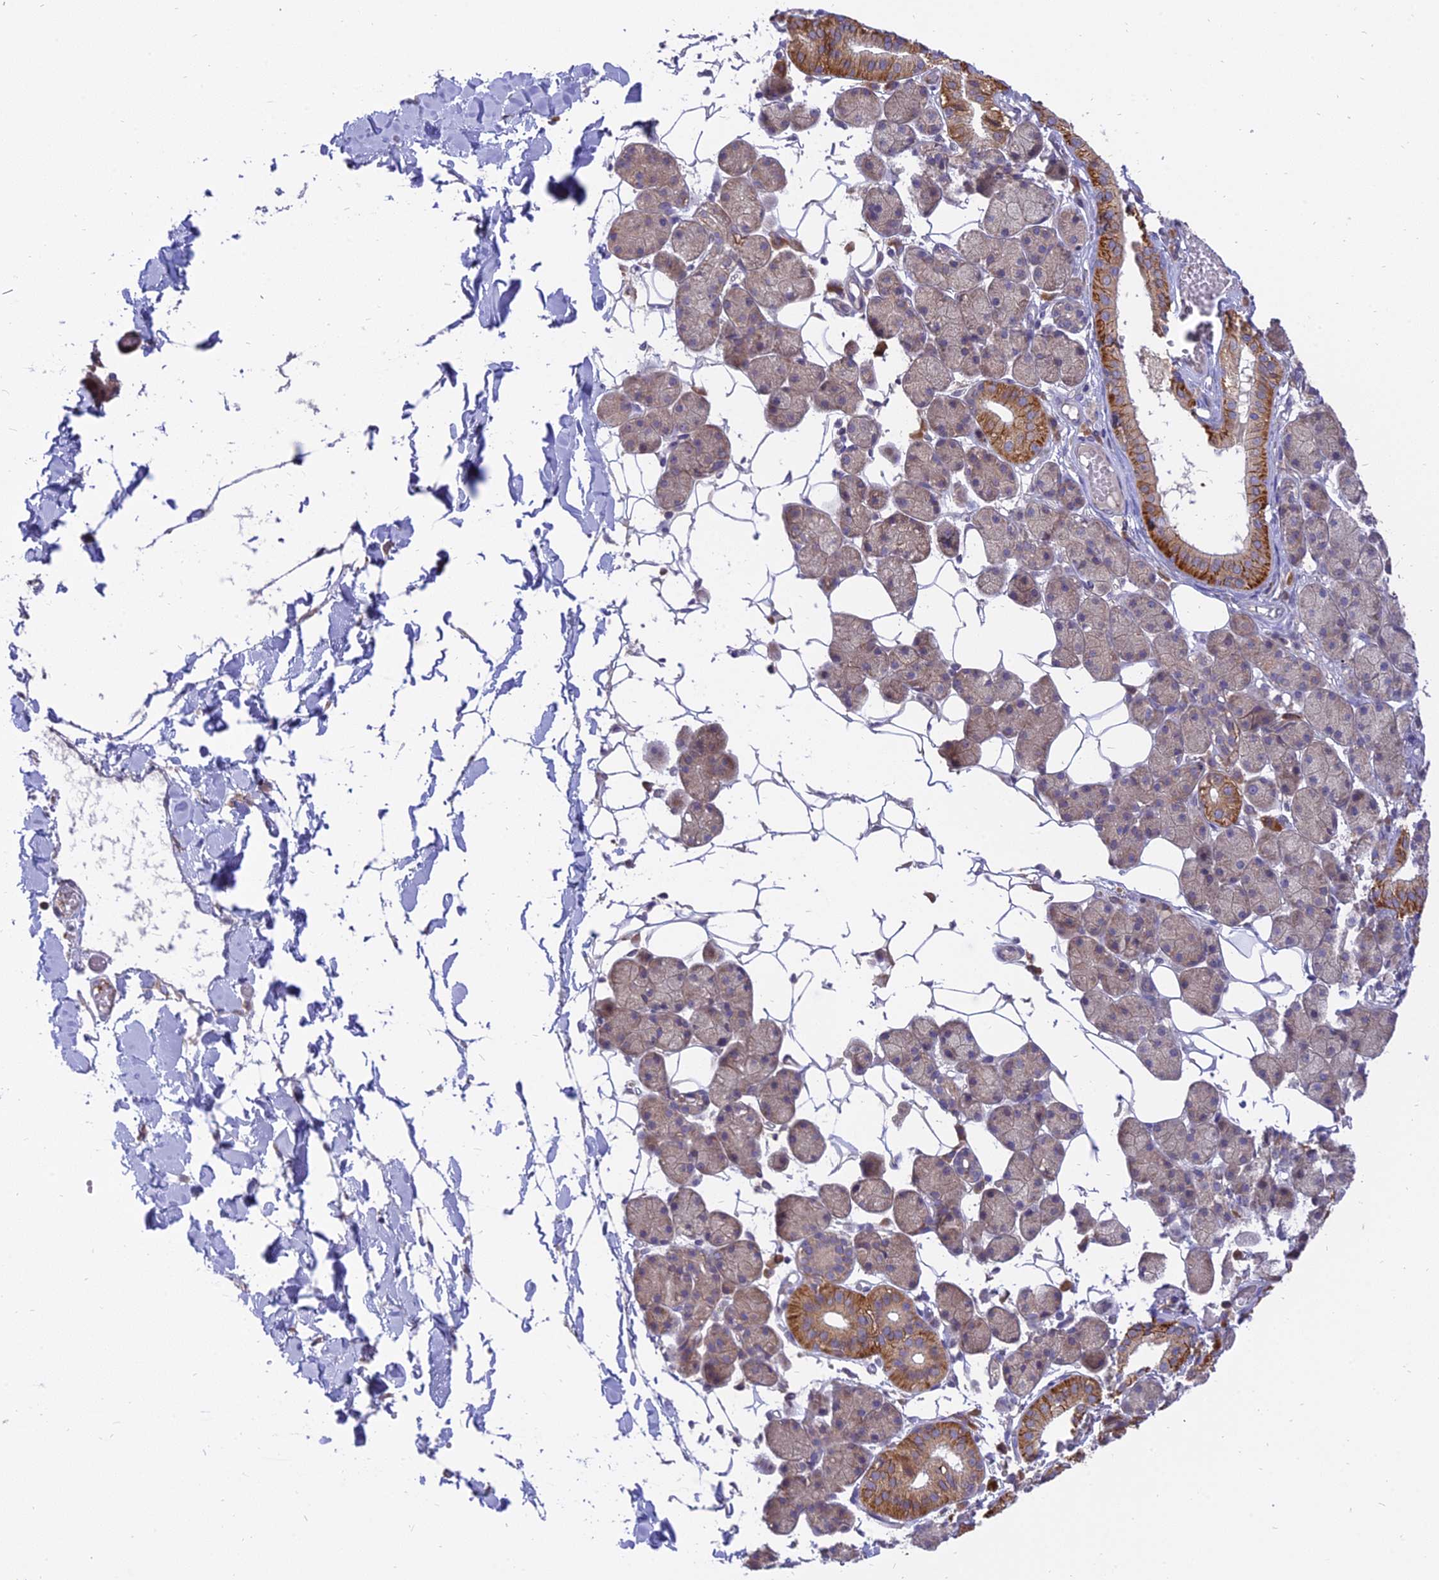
{"staining": {"intensity": "moderate", "quantity": "25%-75%", "location": "cytoplasmic/membranous"}, "tissue": "salivary gland", "cell_type": "Glandular cells", "image_type": "normal", "snomed": [{"axis": "morphology", "description": "Normal tissue, NOS"}, {"axis": "topography", "description": "Salivary gland"}], "caption": "Immunohistochemistry (DAB (3,3'-diaminobenzidine)) staining of benign human salivary gland displays moderate cytoplasmic/membranous protein expression in approximately 25%-75% of glandular cells. Nuclei are stained in blue.", "gene": "IL21R", "patient": {"sex": "female", "age": 33}}